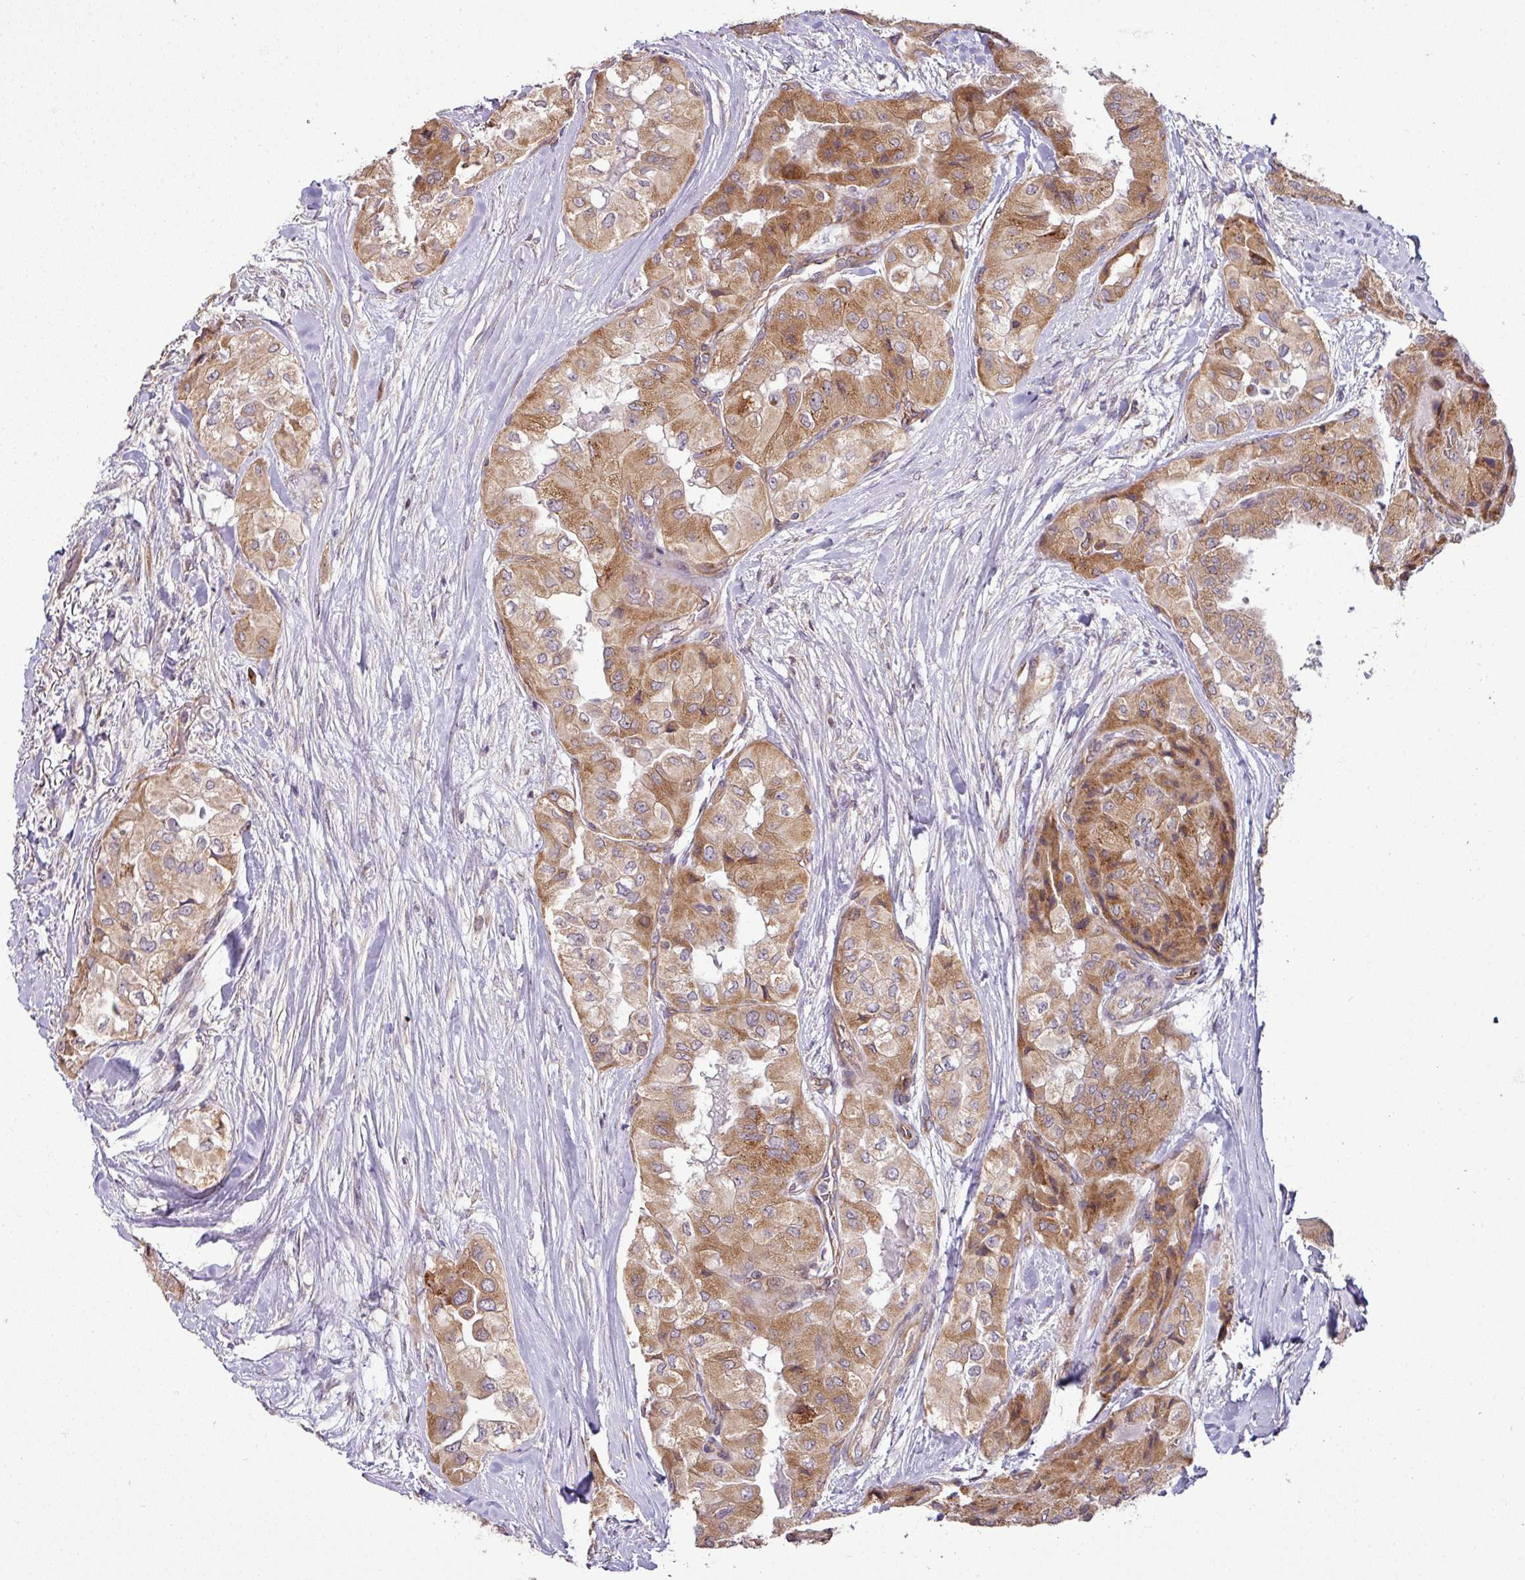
{"staining": {"intensity": "moderate", "quantity": ">75%", "location": "cytoplasmic/membranous"}, "tissue": "thyroid cancer", "cell_type": "Tumor cells", "image_type": "cancer", "snomed": [{"axis": "morphology", "description": "Papillary adenocarcinoma, NOS"}, {"axis": "topography", "description": "Thyroid gland"}], "caption": "Thyroid cancer (papillary adenocarcinoma) was stained to show a protein in brown. There is medium levels of moderate cytoplasmic/membranous staining in about >75% of tumor cells. Using DAB (brown) and hematoxylin (blue) stains, captured at high magnification using brightfield microscopy.", "gene": "TIMMDC1", "patient": {"sex": "female", "age": 59}}